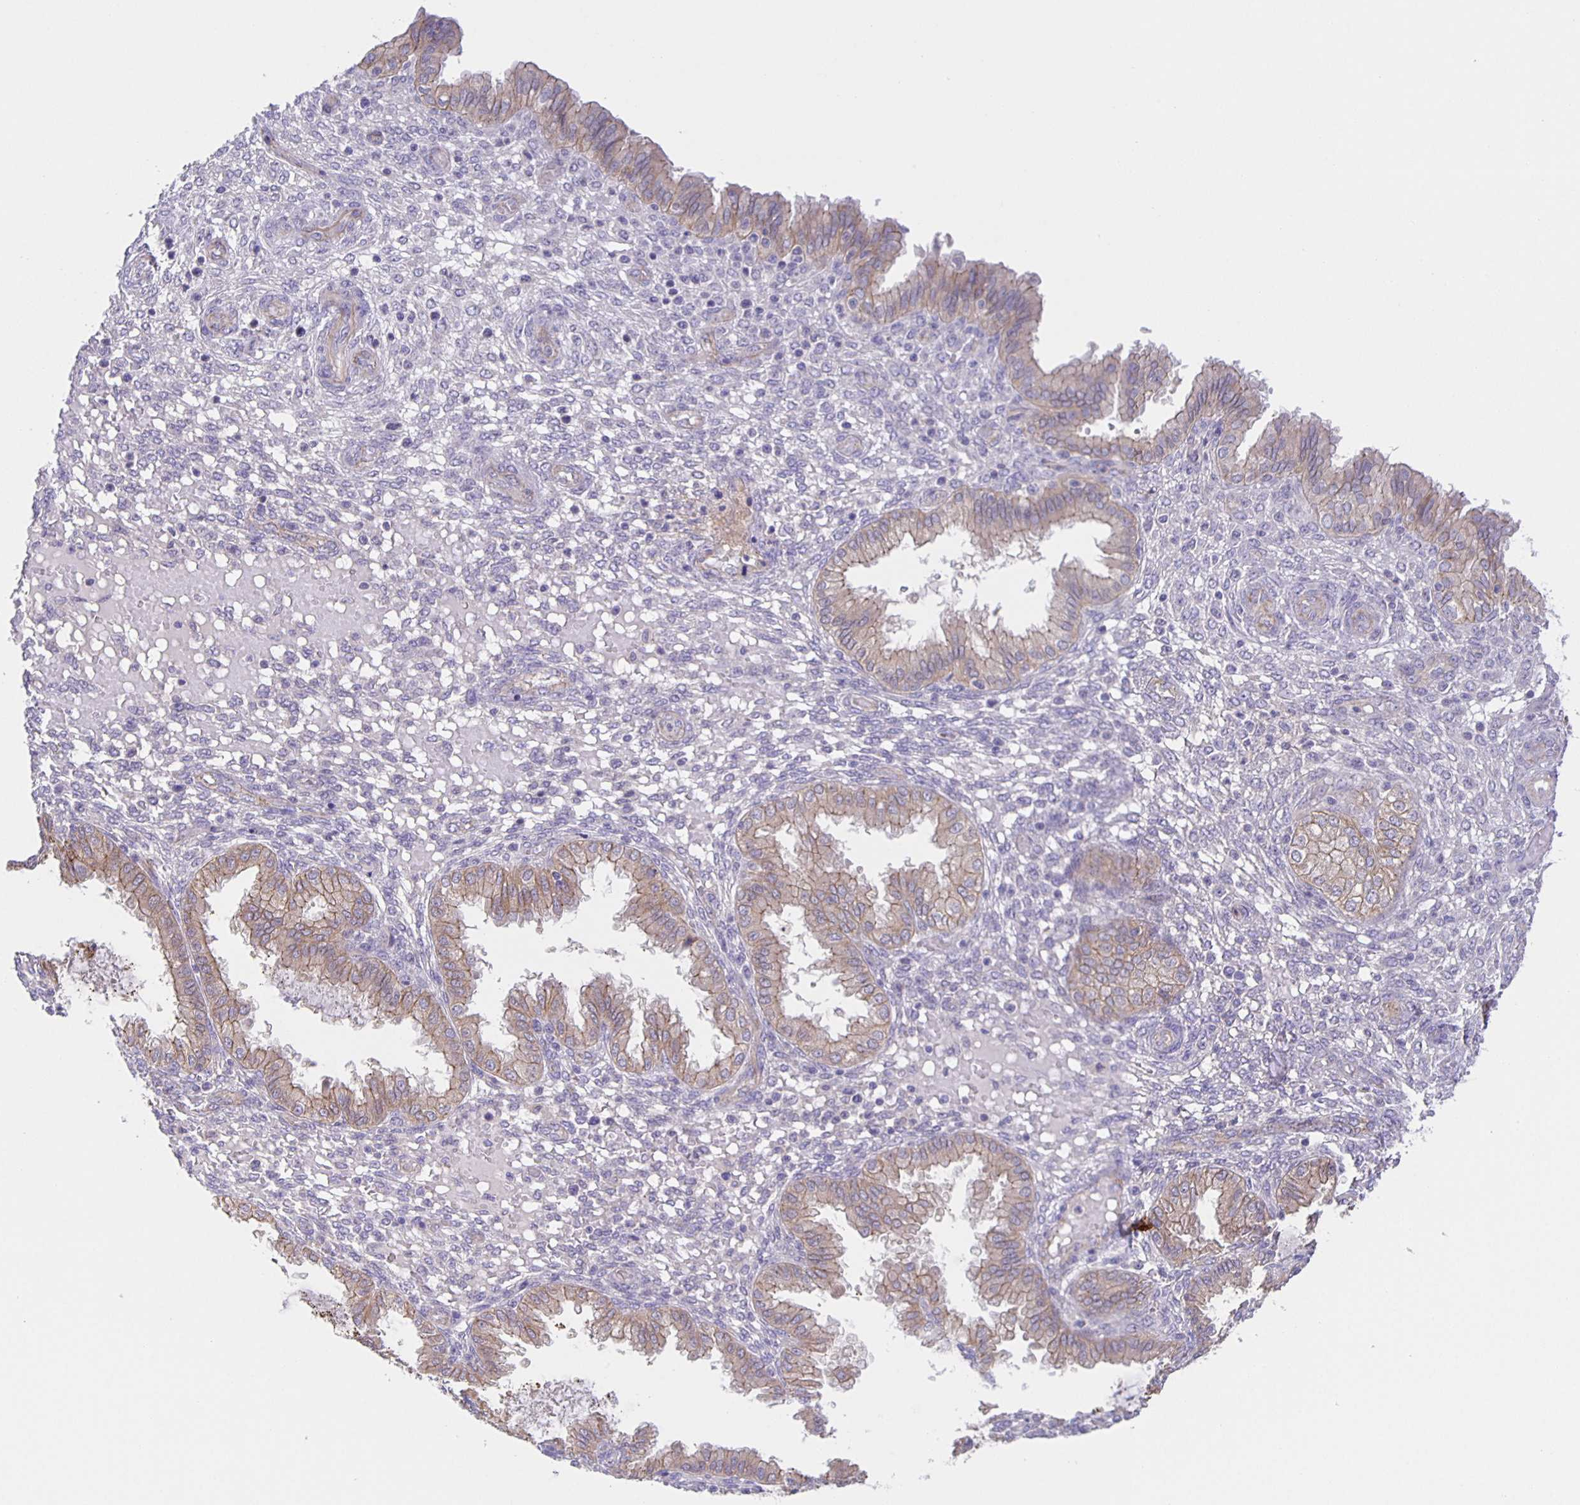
{"staining": {"intensity": "negative", "quantity": "none", "location": "none"}, "tissue": "endometrium", "cell_type": "Cells in endometrial stroma", "image_type": "normal", "snomed": [{"axis": "morphology", "description": "Normal tissue, NOS"}, {"axis": "topography", "description": "Endometrium"}], "caption": "Immunohistochemical staining of normal human endometrium displays no significant positivity in cells in endometrial stroma. (Brightfield microscopy of DAB immunohistochemistry (IHC) at high magnification).", "gene": "JMJD4", "patient": {"sex": "female", "age": 33}}